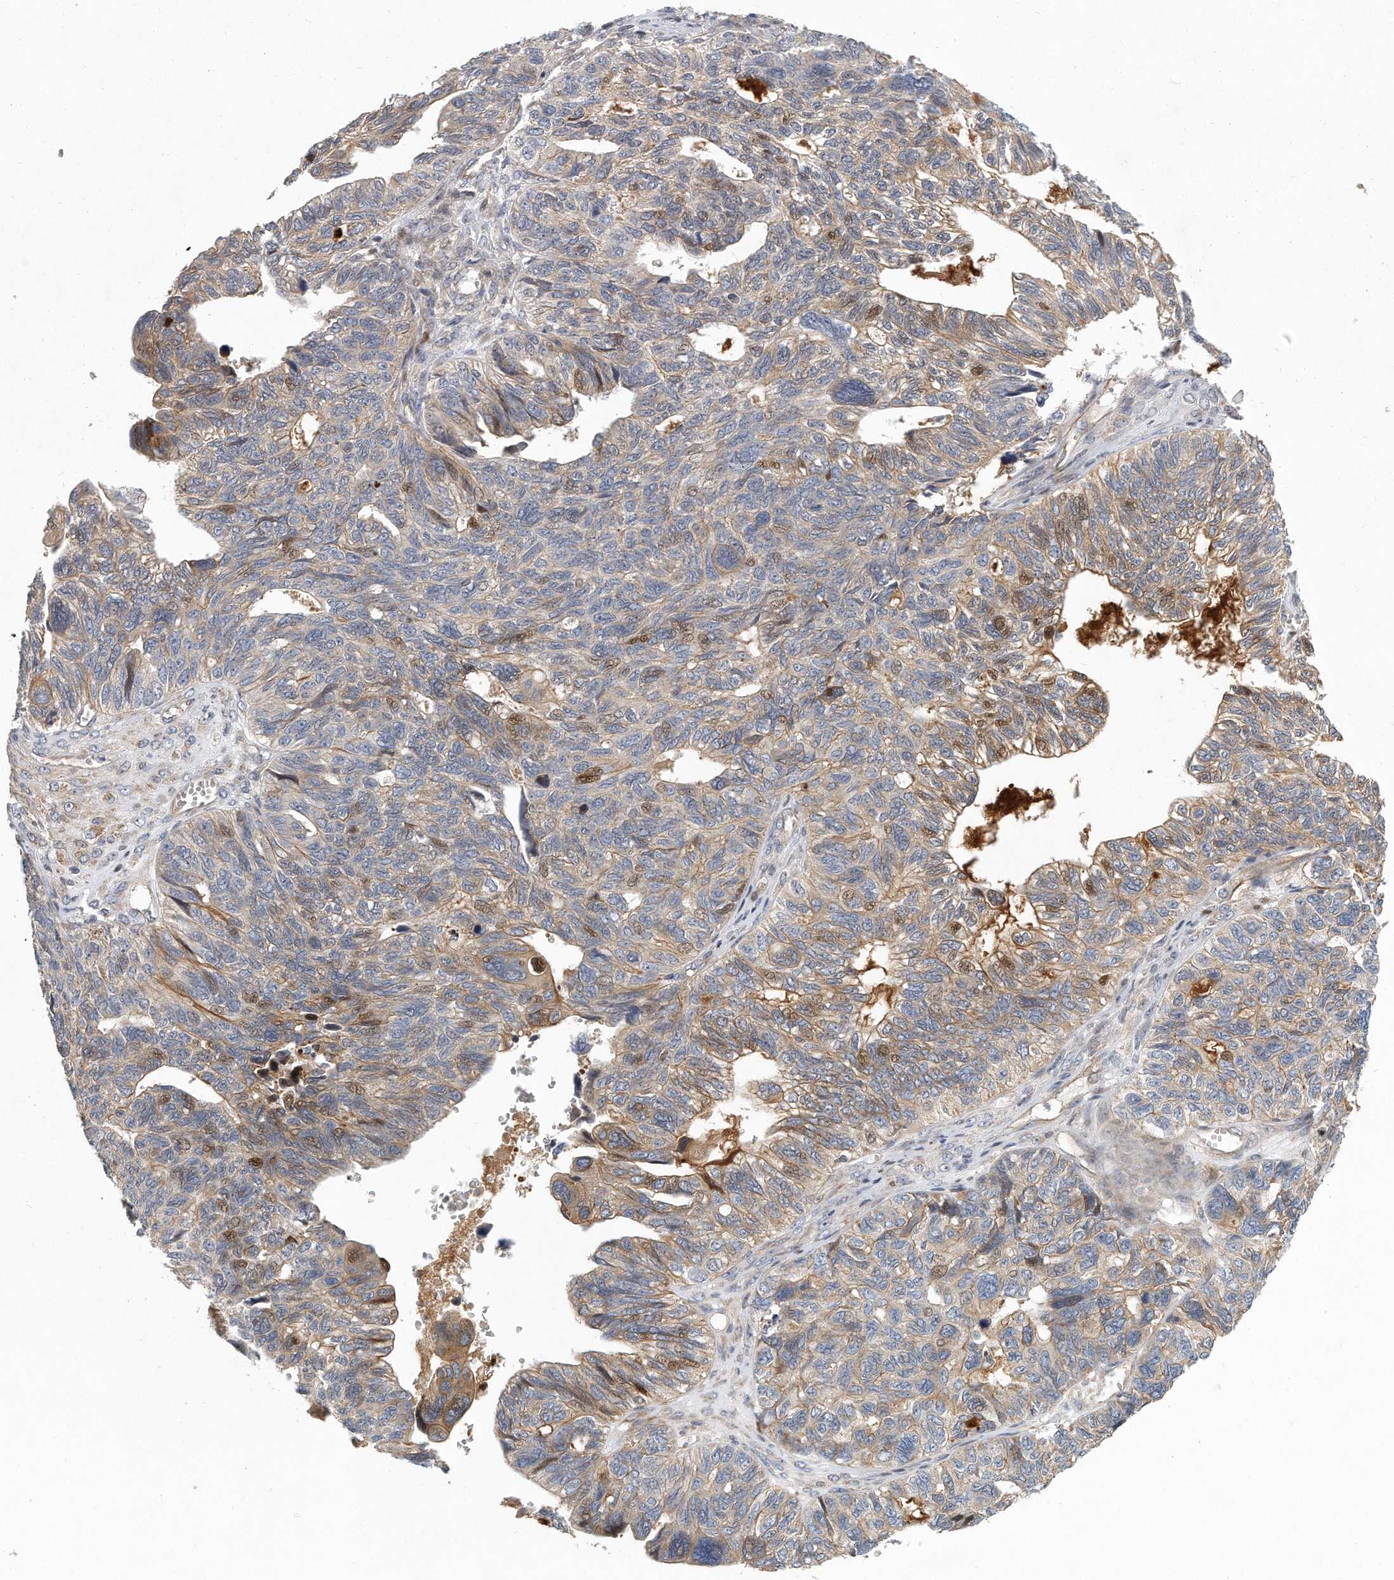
{"staining": {"intensity": "moderate", "quantity": "<25%", "location": "cytoplasmic/membranous,nuclear"}, "tissue": "ovarian cancer", "cell_type": "Tumor cells", "image_type": "cancer", "snomed": [{"axis": "morphology", "description": "Cystadenocarcinoma, serous, NOS"}, {"axis": "topography", "description": "Ovary"}], "caption": "IHC image of serous cystadenocarcinoma (ovarian) stained for a protein (brown), which displays low levels of moderate cytoplasmic/membranous and nuclear staining in about <25% of tumor cells.", "gene": "PCDH8", "patient": {"sex": "female", "age": 79}}